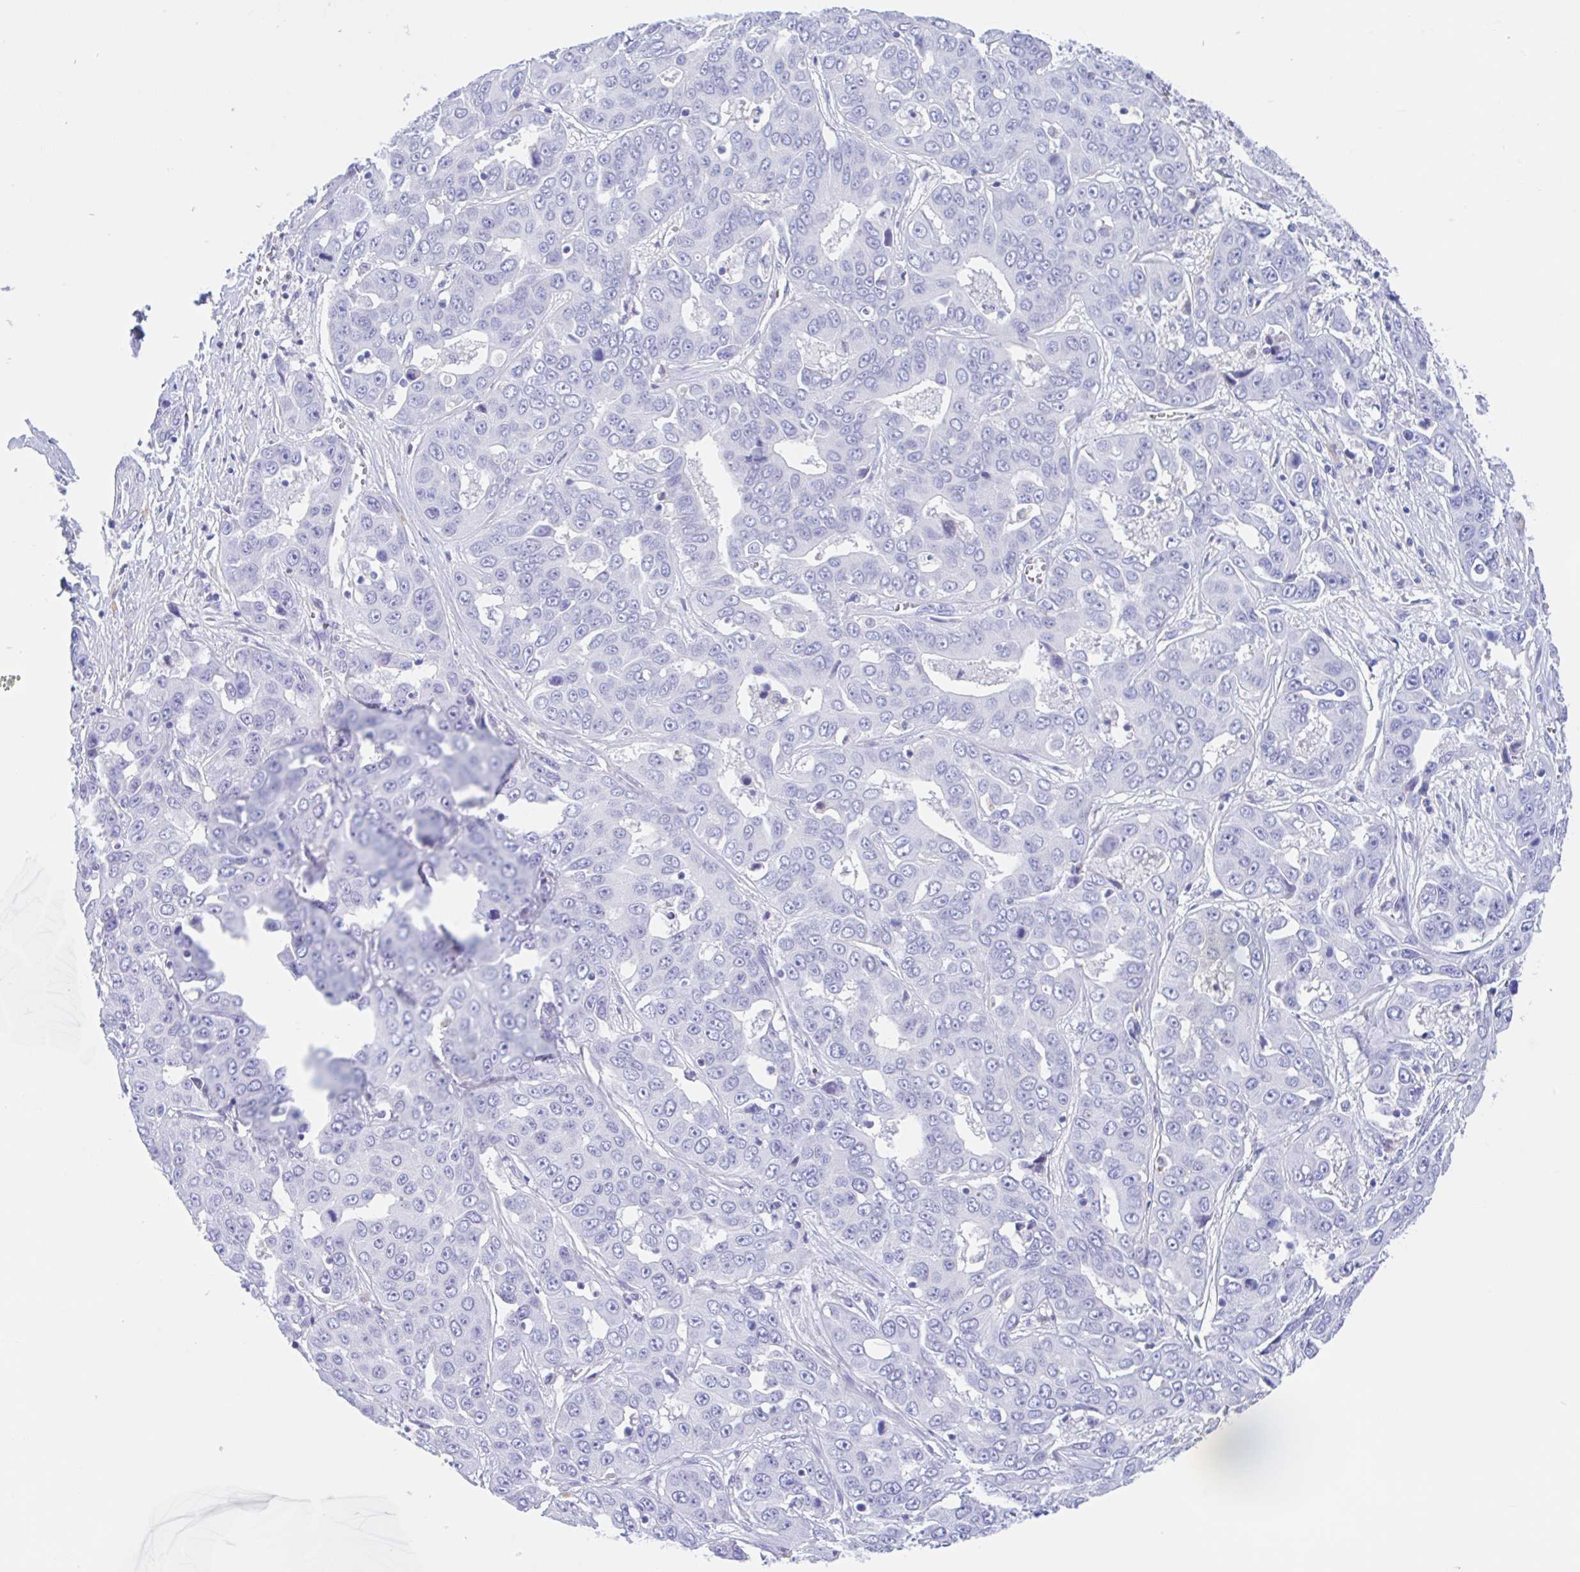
{"staining": {"intensity": "negative", "quantity": "none", "location": "none"}, "tissue": "liver cancer", "cell_type": "Tumor cells", "image_type": "cancer", "snomed": [{"axis": "morphology", "description": "Cholangiocarcinoma"}, {"axis": "topography", "description": "Liver"}], "caption": "The image exhibits no staining of tumor cells in cholangiocarcinoma (liver). (DAB immunohistochemistry visualized using brightfield microscopy, high magnification).", "gene": "ANKRD9", "patient": {"sex": "female", "age": 52}}